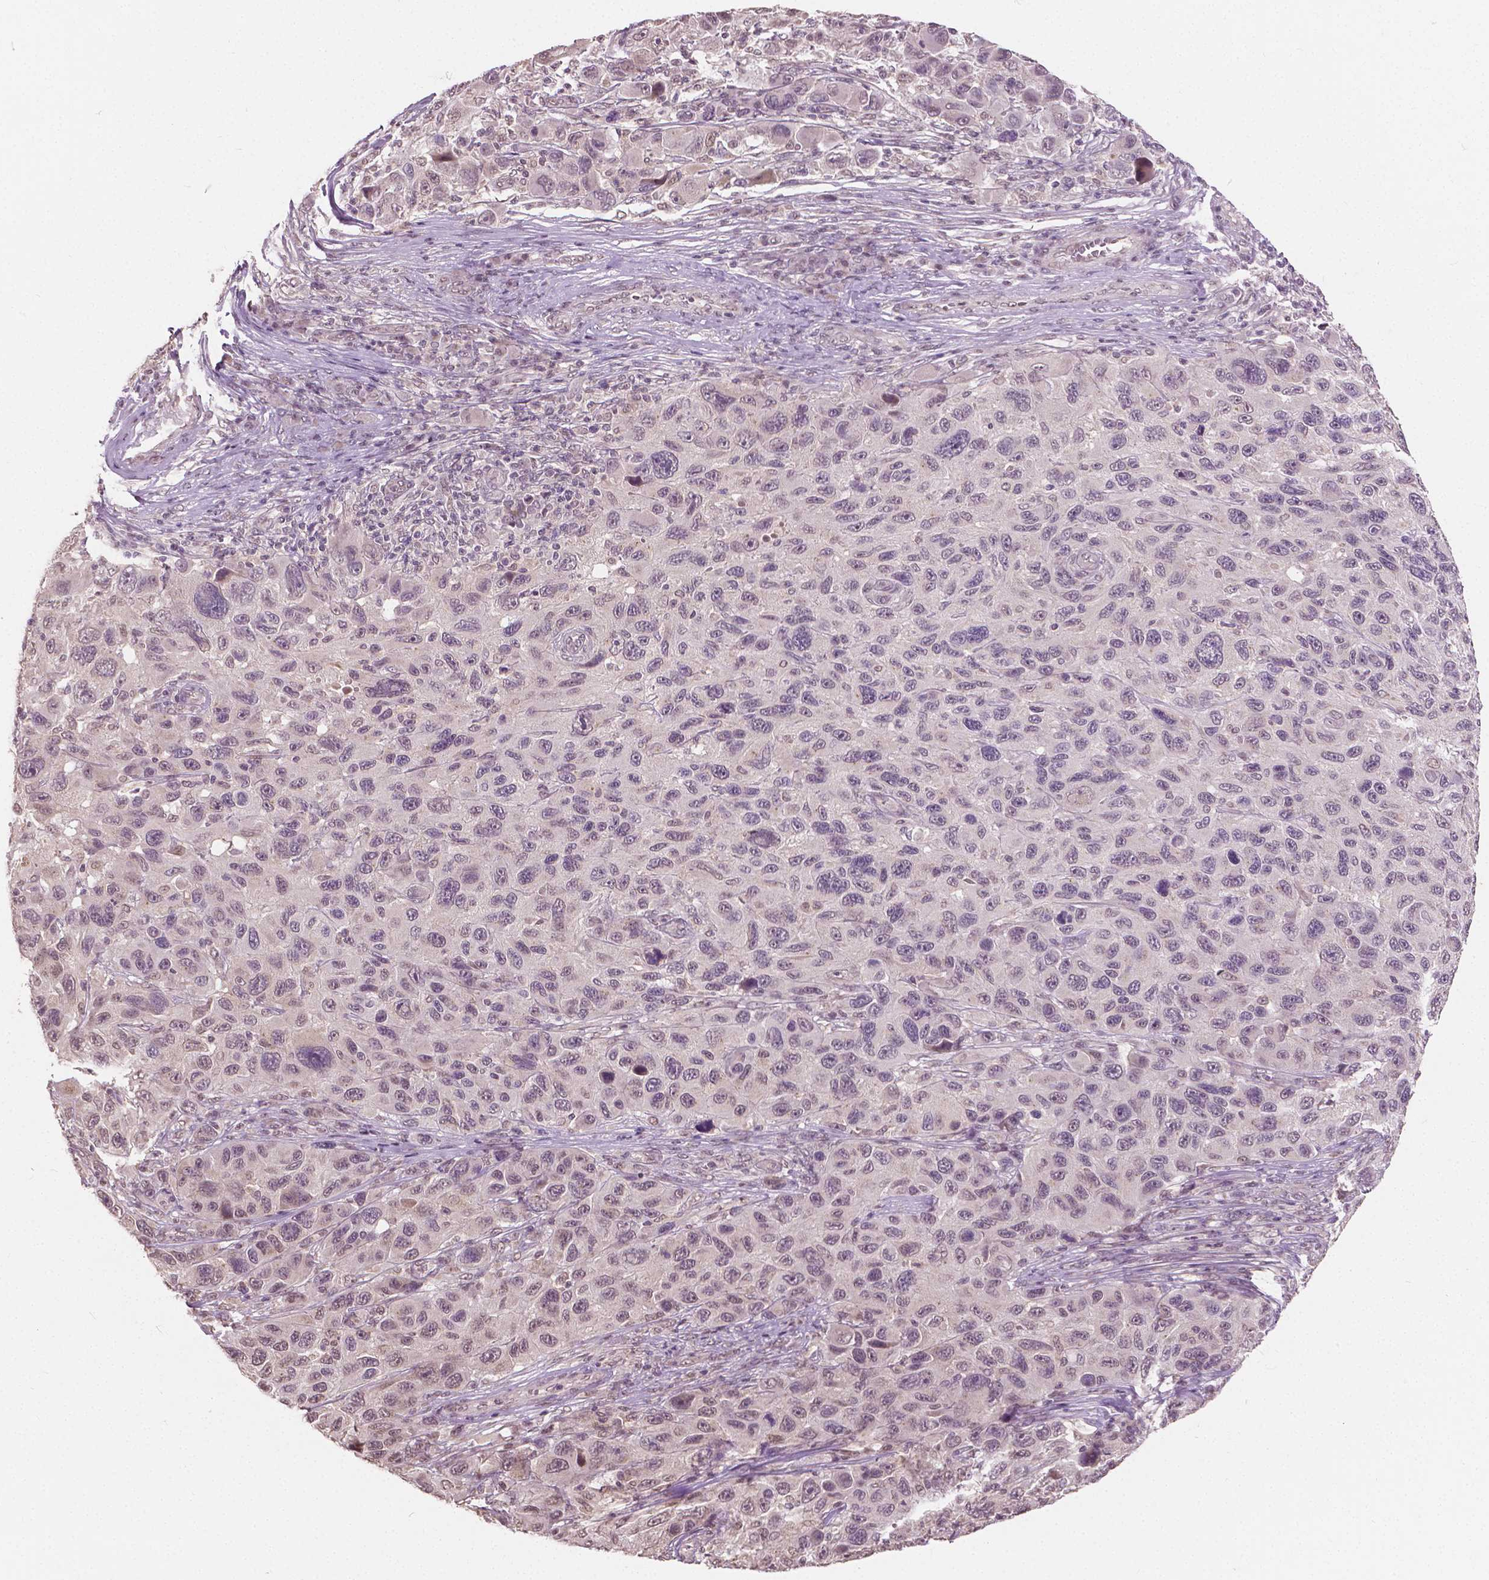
{"staining": {"intensity": "weak", "quantity": "25%-75%", "location": "nuclear"}, "tissue": "melanoma", "cell_type": "Tumor cells", "image_type": "cancer", "snomed": [{"axis": "morphology", "description": "Malignant melanoma, NOS"}, {"axis": "topography", "description": "Skin"}], "caption": "Malignant melanoma tissue exhibits weak nuclear expression in approximately 25%-75% of tumor cells, visualized by immunohistochemistry.", "gene": "HOXA10", "patient": {"sex": "male", "age": 53}}